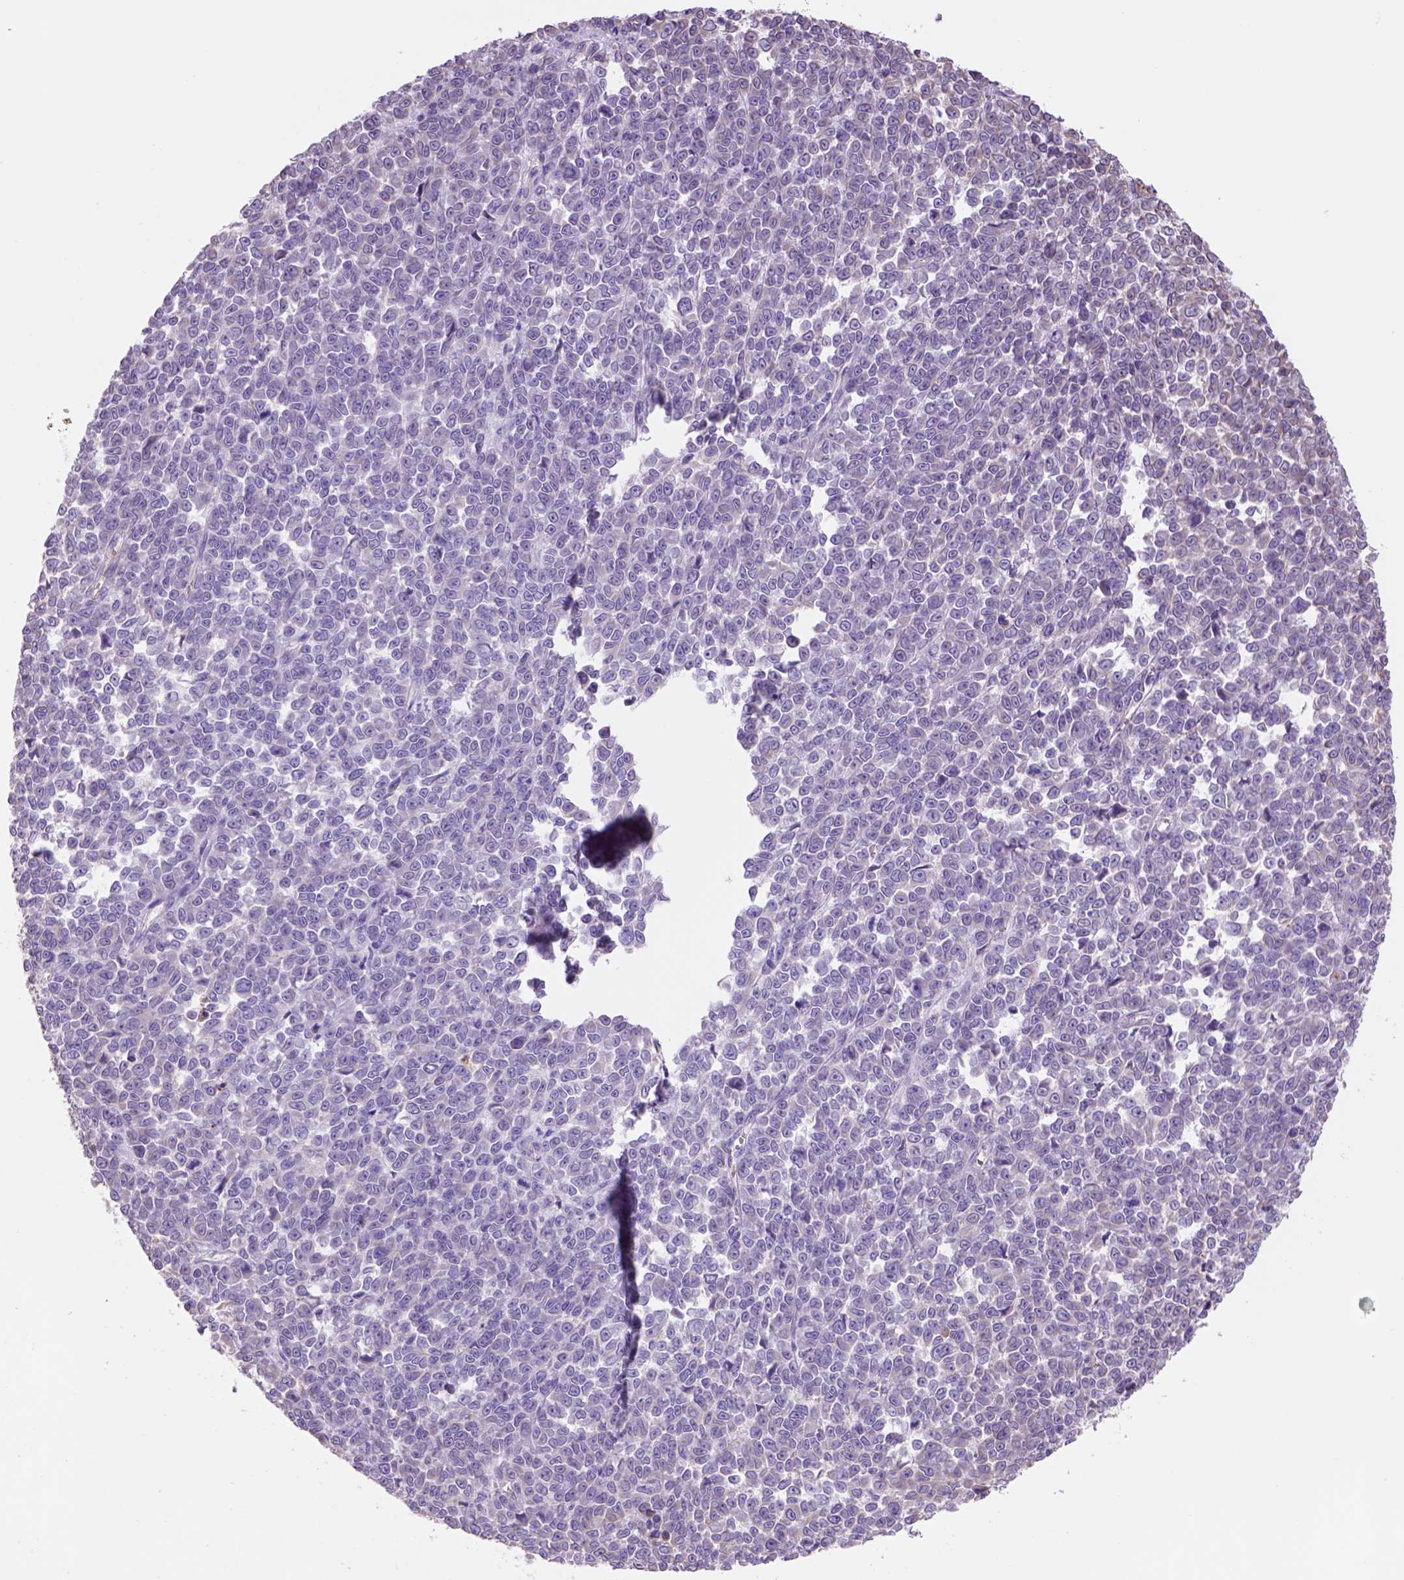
{"staining": {"intensity": "weak", "quantity": "25%-75%", "location": "cytoplasmic/membranous"}, "tissue": "melanoma", "cell_type": "Tumor cells", "image_type": "cancer", "snomed": [{"axis": "morphology", "description": "Malignant melanoma, NOS"}, {"axis": "topography", "description": "Skin"}], "caption": "Protein expression analysis of human malignant melanoma reveals weak cytoplasmic/membranous staining in about 25%-75% of tumor cells.", "gene": "ZZZ3", "patient": {"sex": "female", "age": 95}}